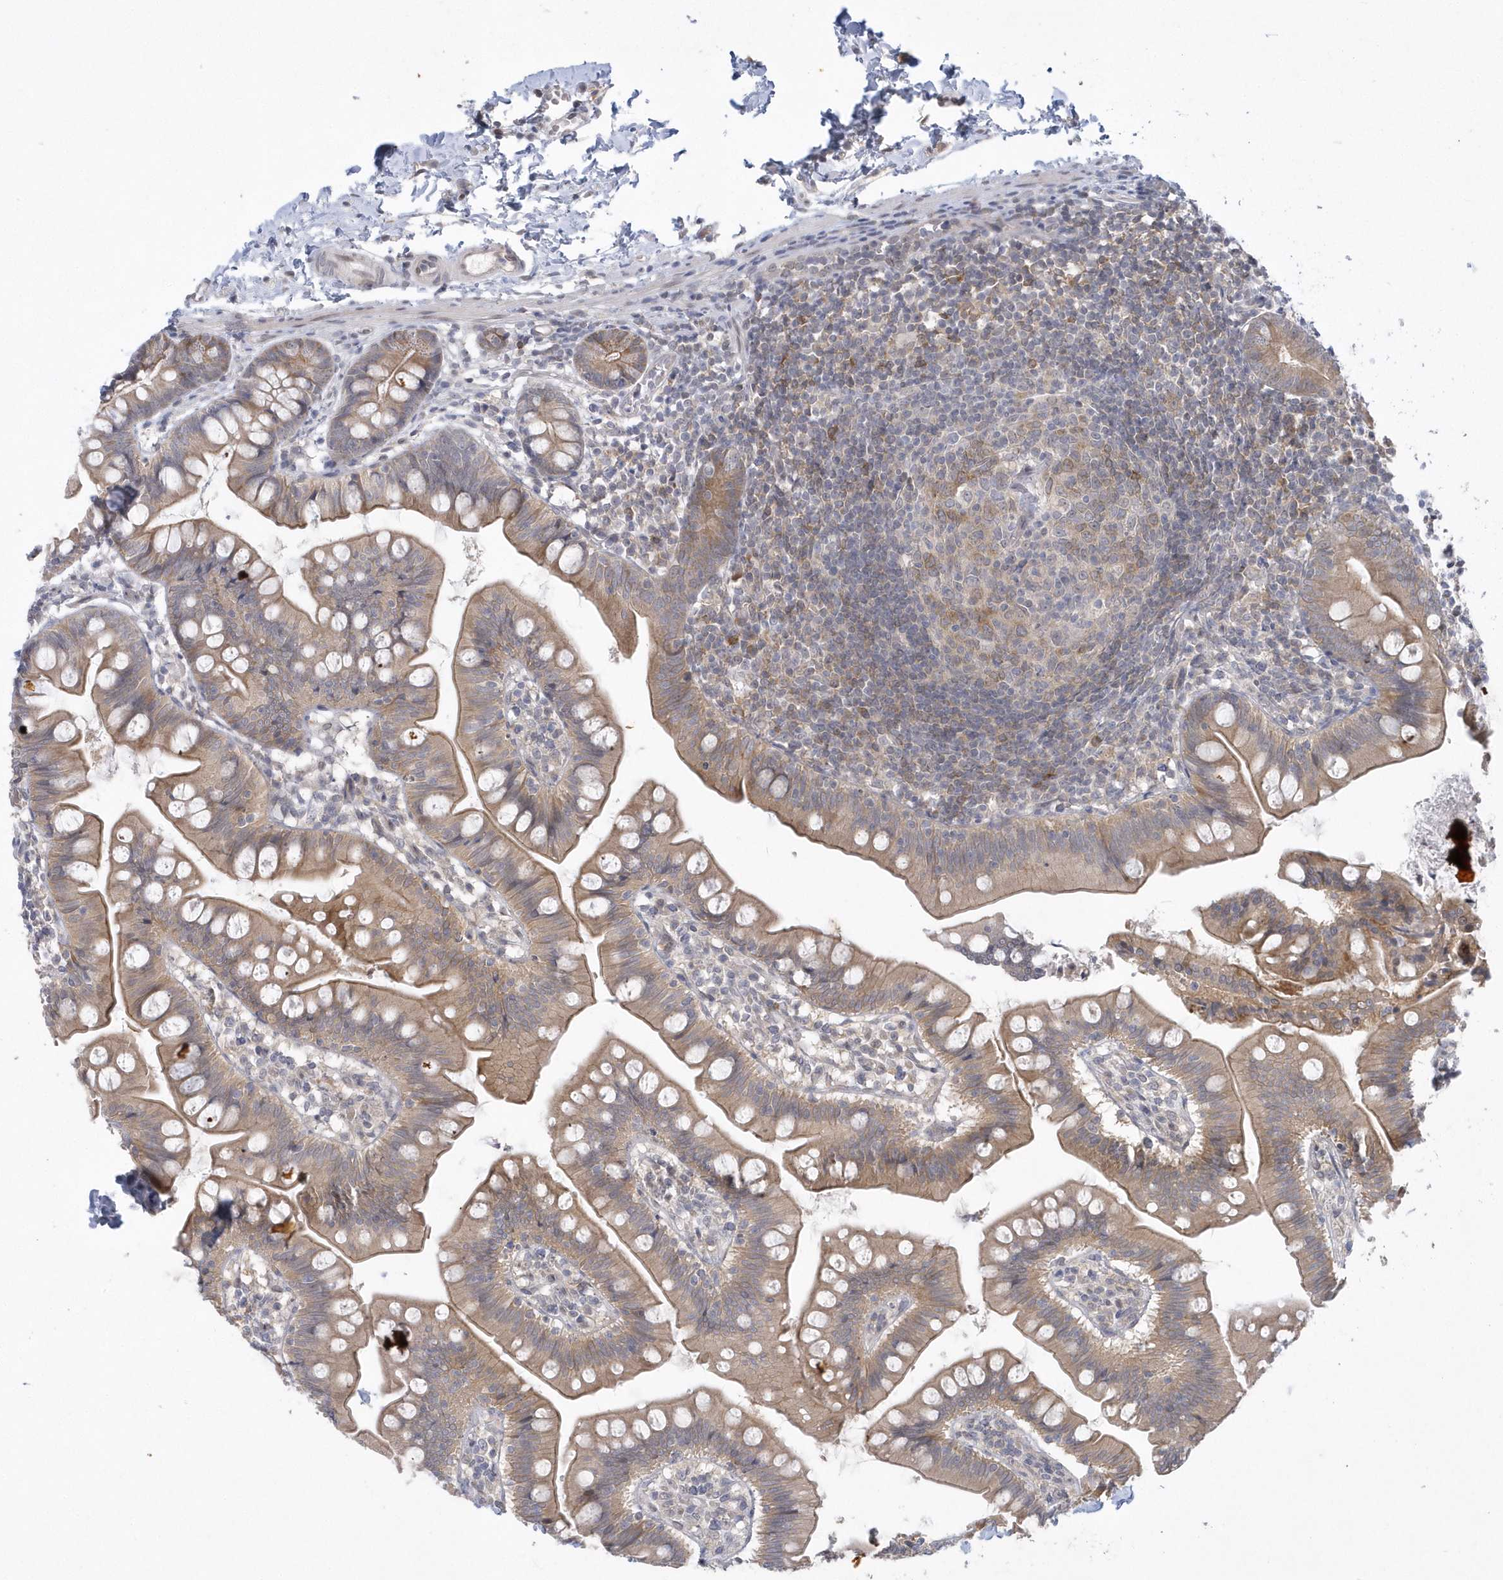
{"staining": {"intensity": "moderate", "quantity": ">75%", "location": "cytoplasmic/membranous"}, "tissue": "small intestine", "cell_type": "Glandular cells", "image_type": "normal", "snomed": [{"axis": "morphology", "description": "Normal tissue, NOS"}, {"axis": "topography", "description": "Small intestine"}], "caption": "Small intestine stained for a protein displays moderate cytoplasmic/membranous positivity in glandular cells. (DAB IHC with brightfield microscopy, high magnification).", "gene": "ZC3H12D", "patient": {"sex": "male", "age": 7}}